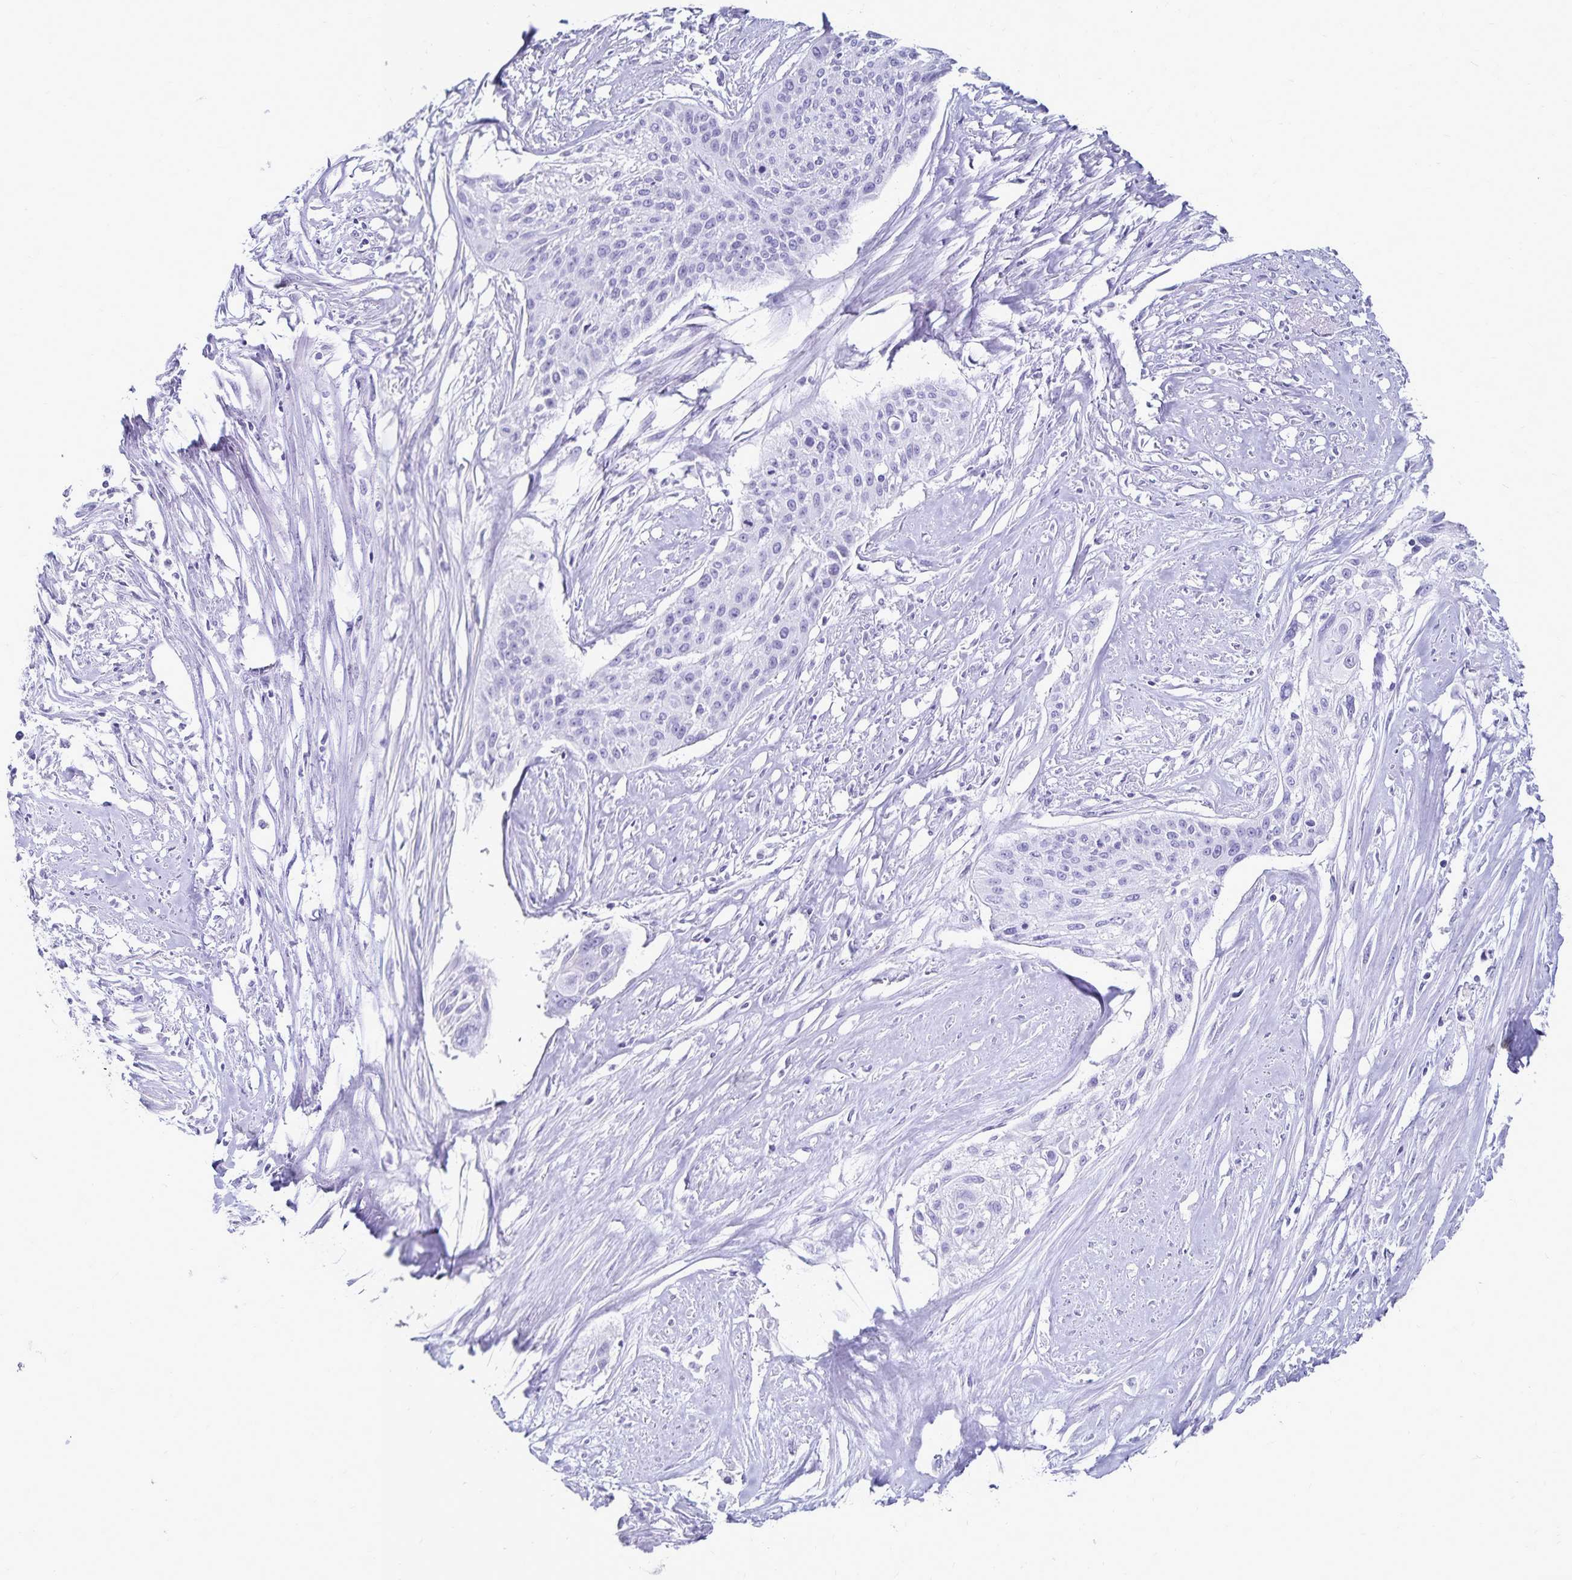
{"staining": {"intensity": "negative", "quantity": "none", "location": "none"}, "tissue": "cervical cancer", "cell_type": "Tumor cells", "image_type": "cancer", "snomed": [{"axis": "morphology", "description": "Squamous cell carcinoma, NOS"}, {"axis": "topography", "description": "Cervix"}], "caption": "A micrograph of human cervical cancer (squamous cell carcinoma) is negative for staining in tumor cells. Brightfield microscopy of immunohistochemistry (IHC) stained with DAB (3,3'-diaminobenzidine) (brown) and hematoxylin (blue), captured at high magnification.", "gene": "GIP", "patient": {"sex": "female", "age": 49}}